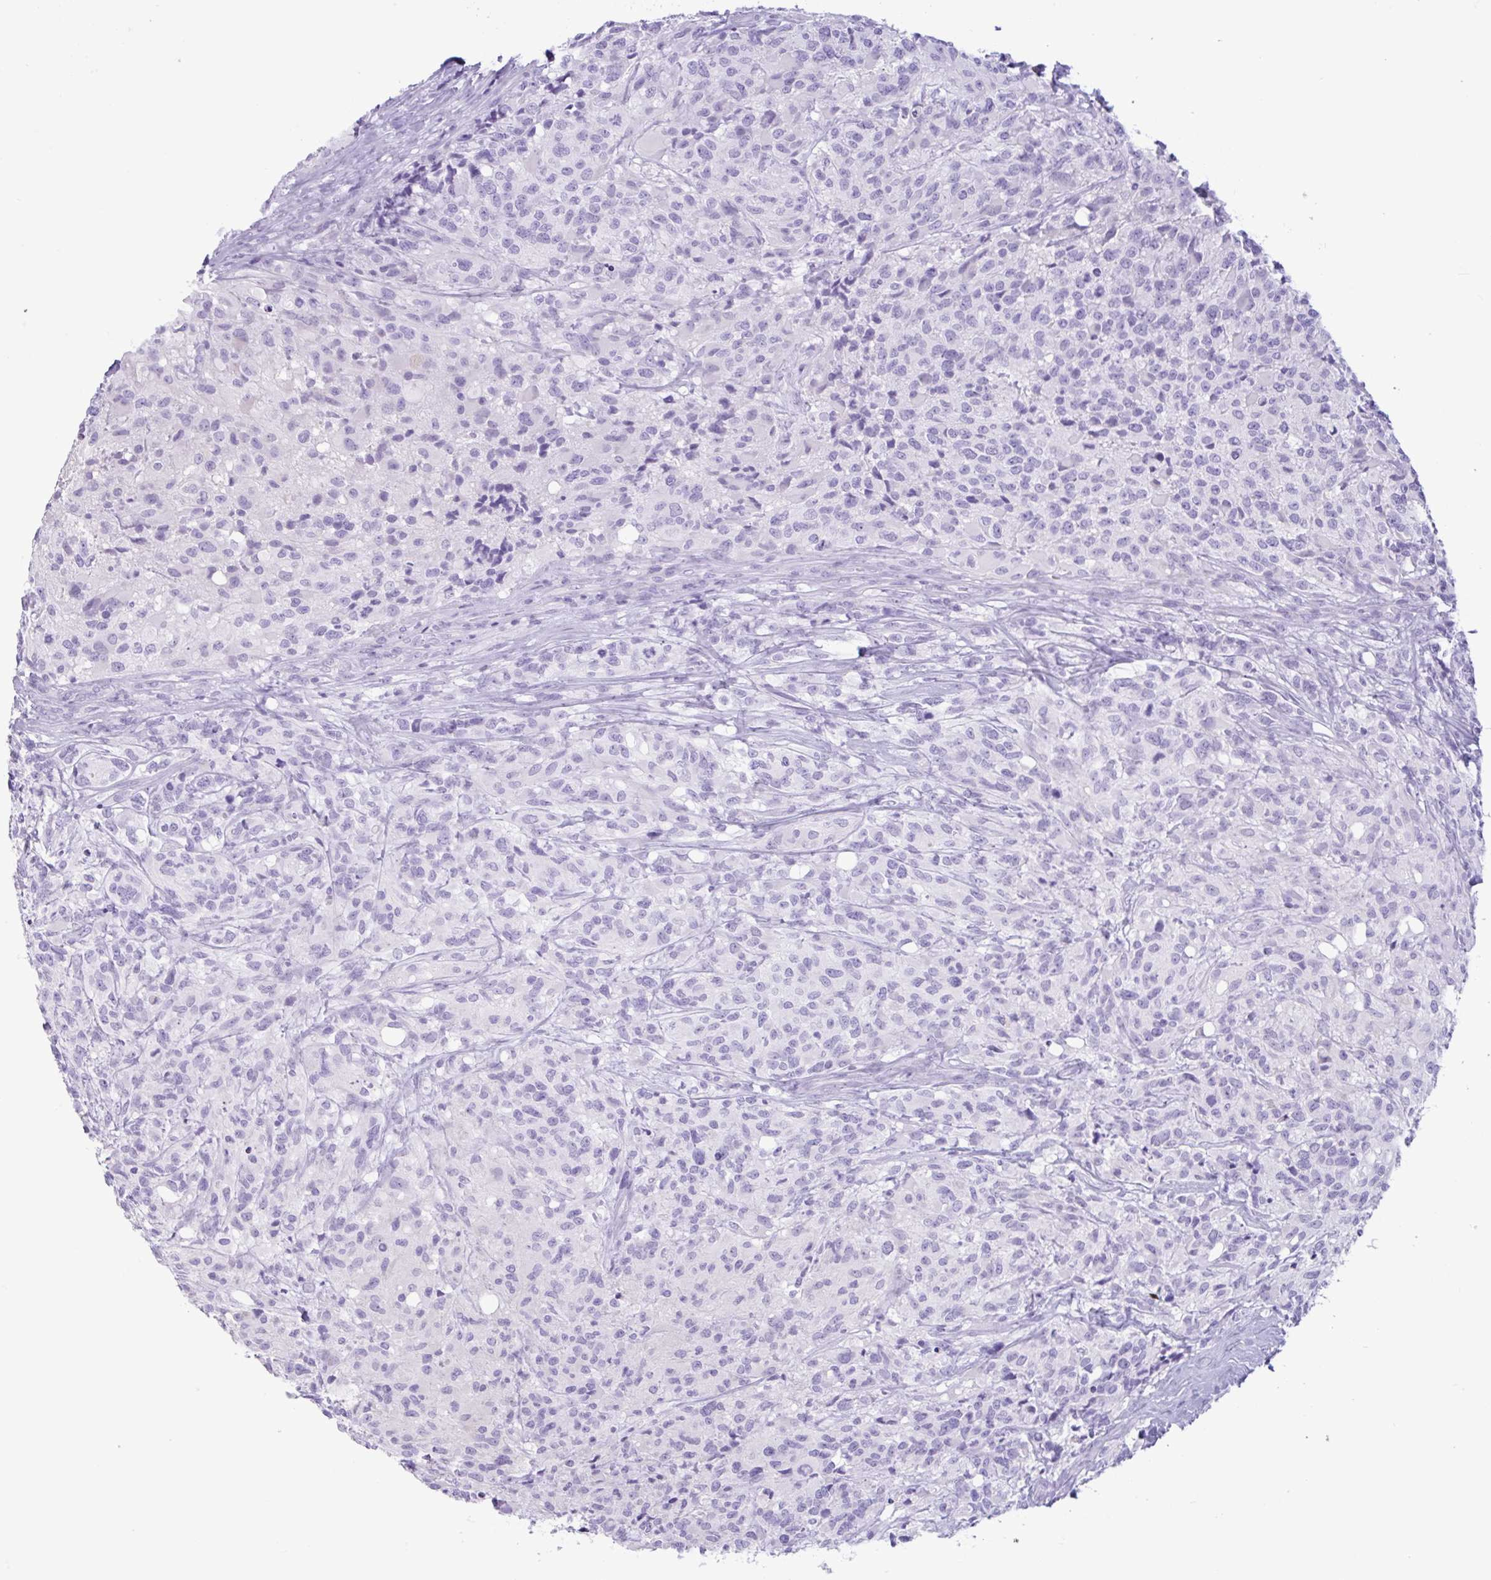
{"staining": {"intensity": "negative", "quantity": "none", "location": "none"}, "tissue": "glioma", "cell_type": "Tumor cells", "image_type": "cancer", "snomed": [{"axis": "morphology", "description": "Glioma, malignant, High grade"}, {"axis": "topography", "description": "Brain"}], "caption": "Glioma was stained to show a protein in brown. There is no significant expression in tumor cells.", "gene": "CTSE", "patient": {"sex": "female", "age": 67}}